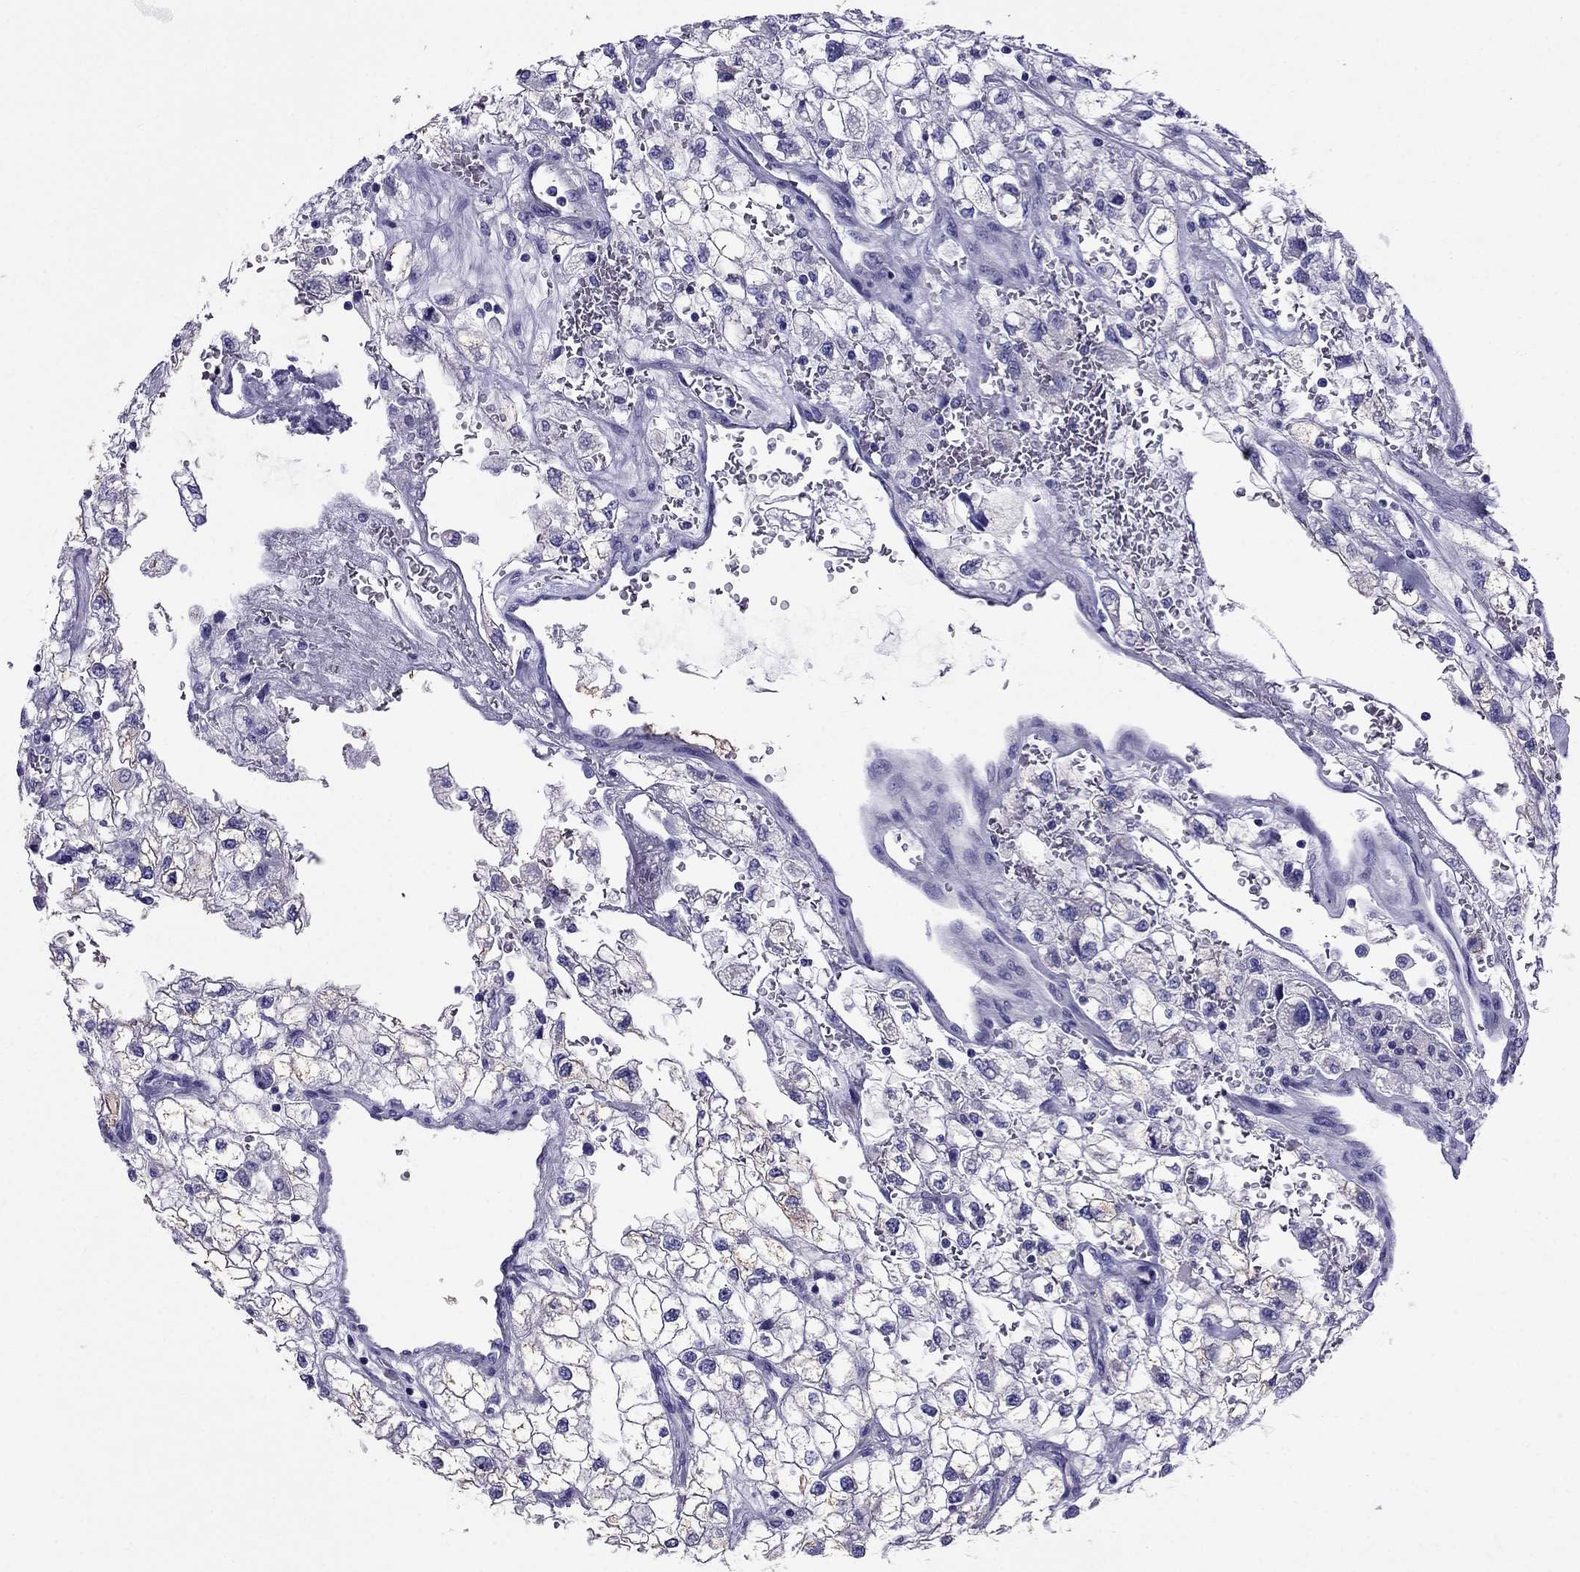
{"staining": {"intensity": "negative", "quantity": "none", "location": "none"}, "tissue": "renal cancer", "cell_type": "Tumor cells", "image_type": "cancer", "snomed": [{"axis": "morphology", "description": "Adenocarcinoma, NOS"}, {"axis": "topography", "description": "Kidney"}], "caption": "IHC photomicrograph of human adenocarcinoma (renal) stained for a protein (brown), which exhibits no staining in tumor cells. The staining is performed using DAB brown chromogen with nuclei counter-stained in using hematoxylin.", "gene": "GPR50", "patient": {"sex": "male", "age": 59}}